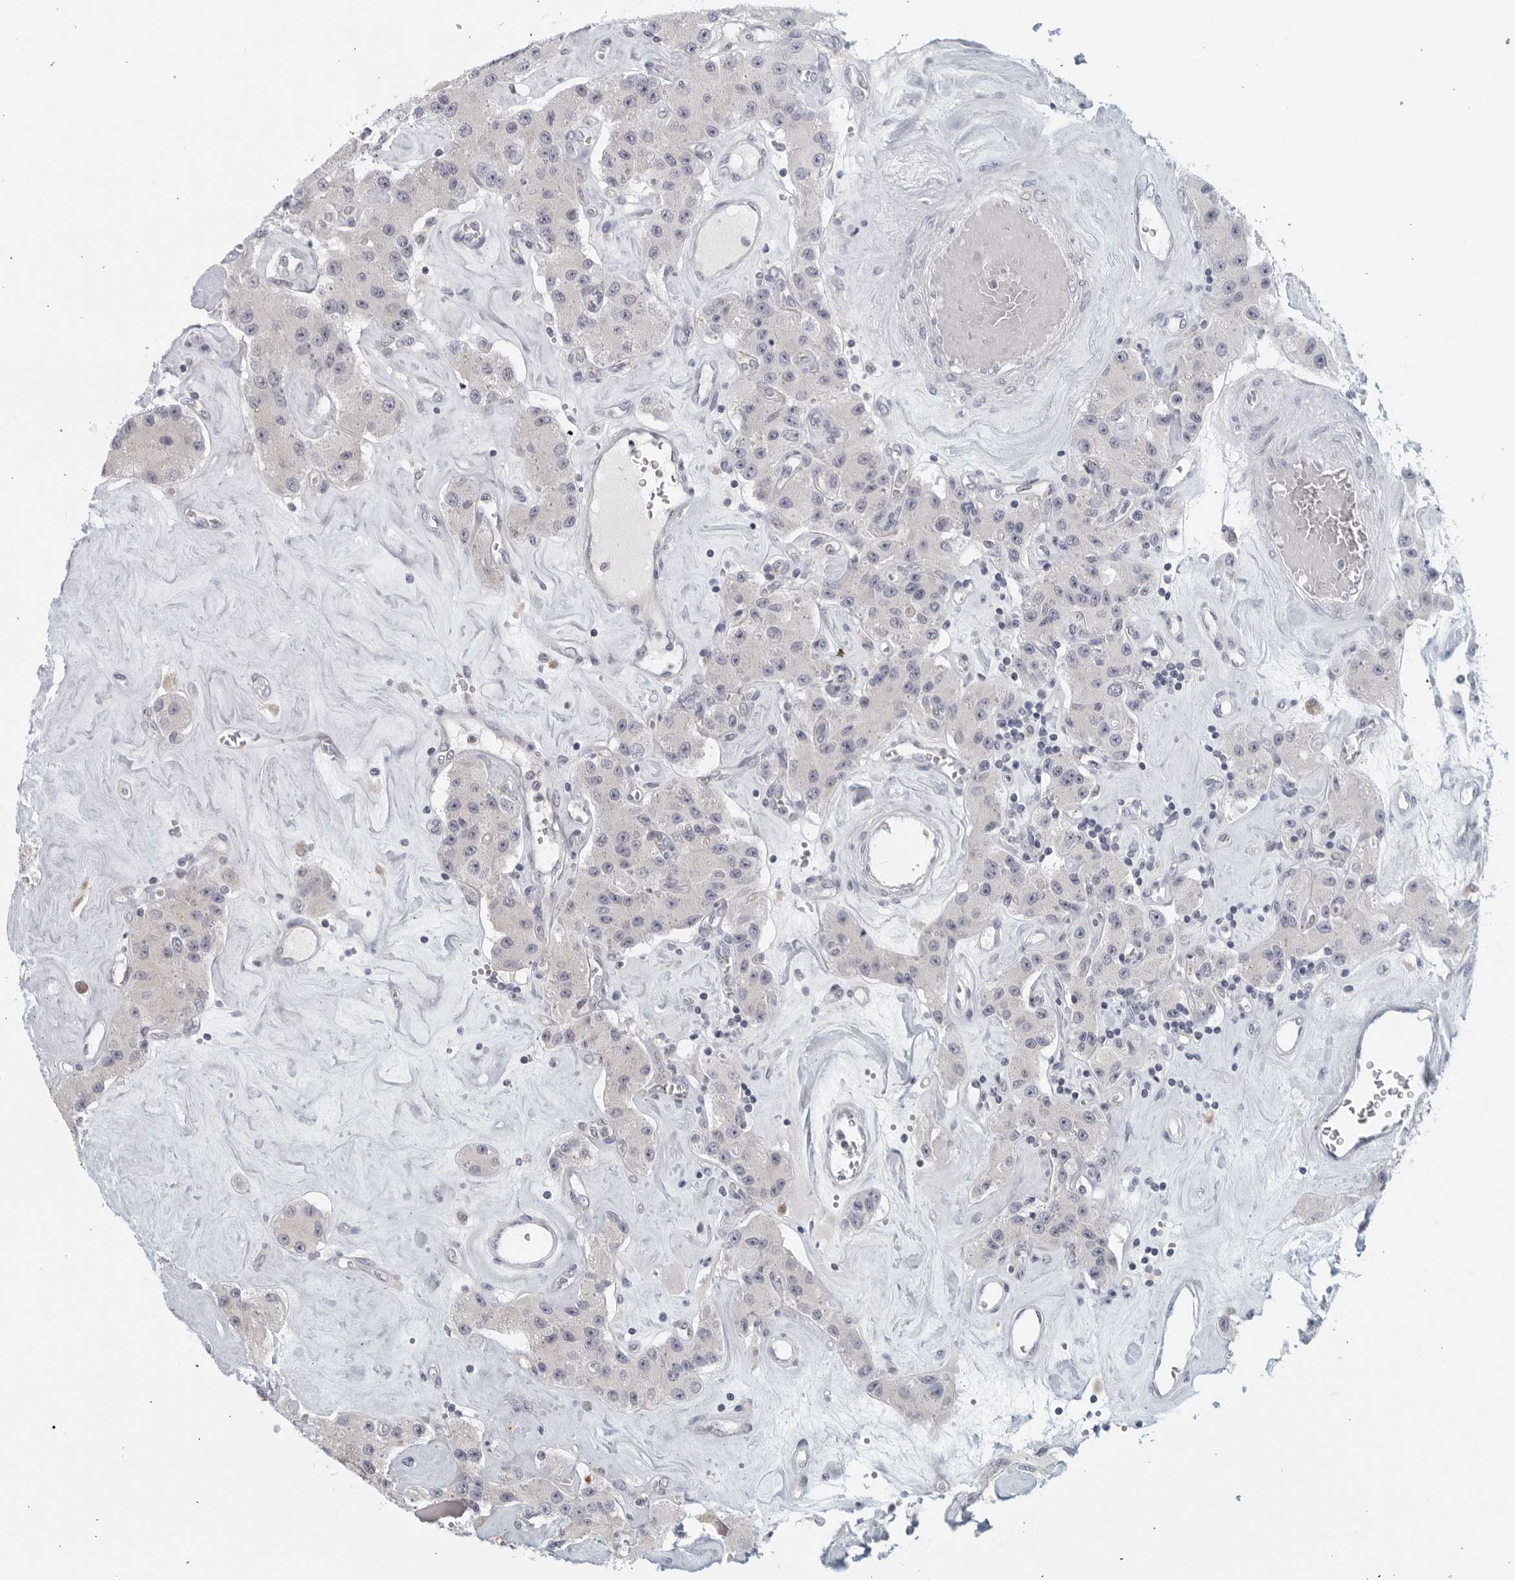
{"staining": {"intensity": "negative", "quantity": "none", "location": "none"}, "tissue": "carcinoid", "cell_type": "Tumor cells", "image_type": "cancer", "snomed": [{"axis": "morphology", "description": "Carcinoid, malignant, NOS"}, {"axis": "topography", "description": "Pancreas"}], "caption": "This is an immunohistochemistry photomicrograph of malignant carcinoid. There is no expression in tumor cells.", "gene": "MATN1", "patient": {"sex": "male", "age": 41}}